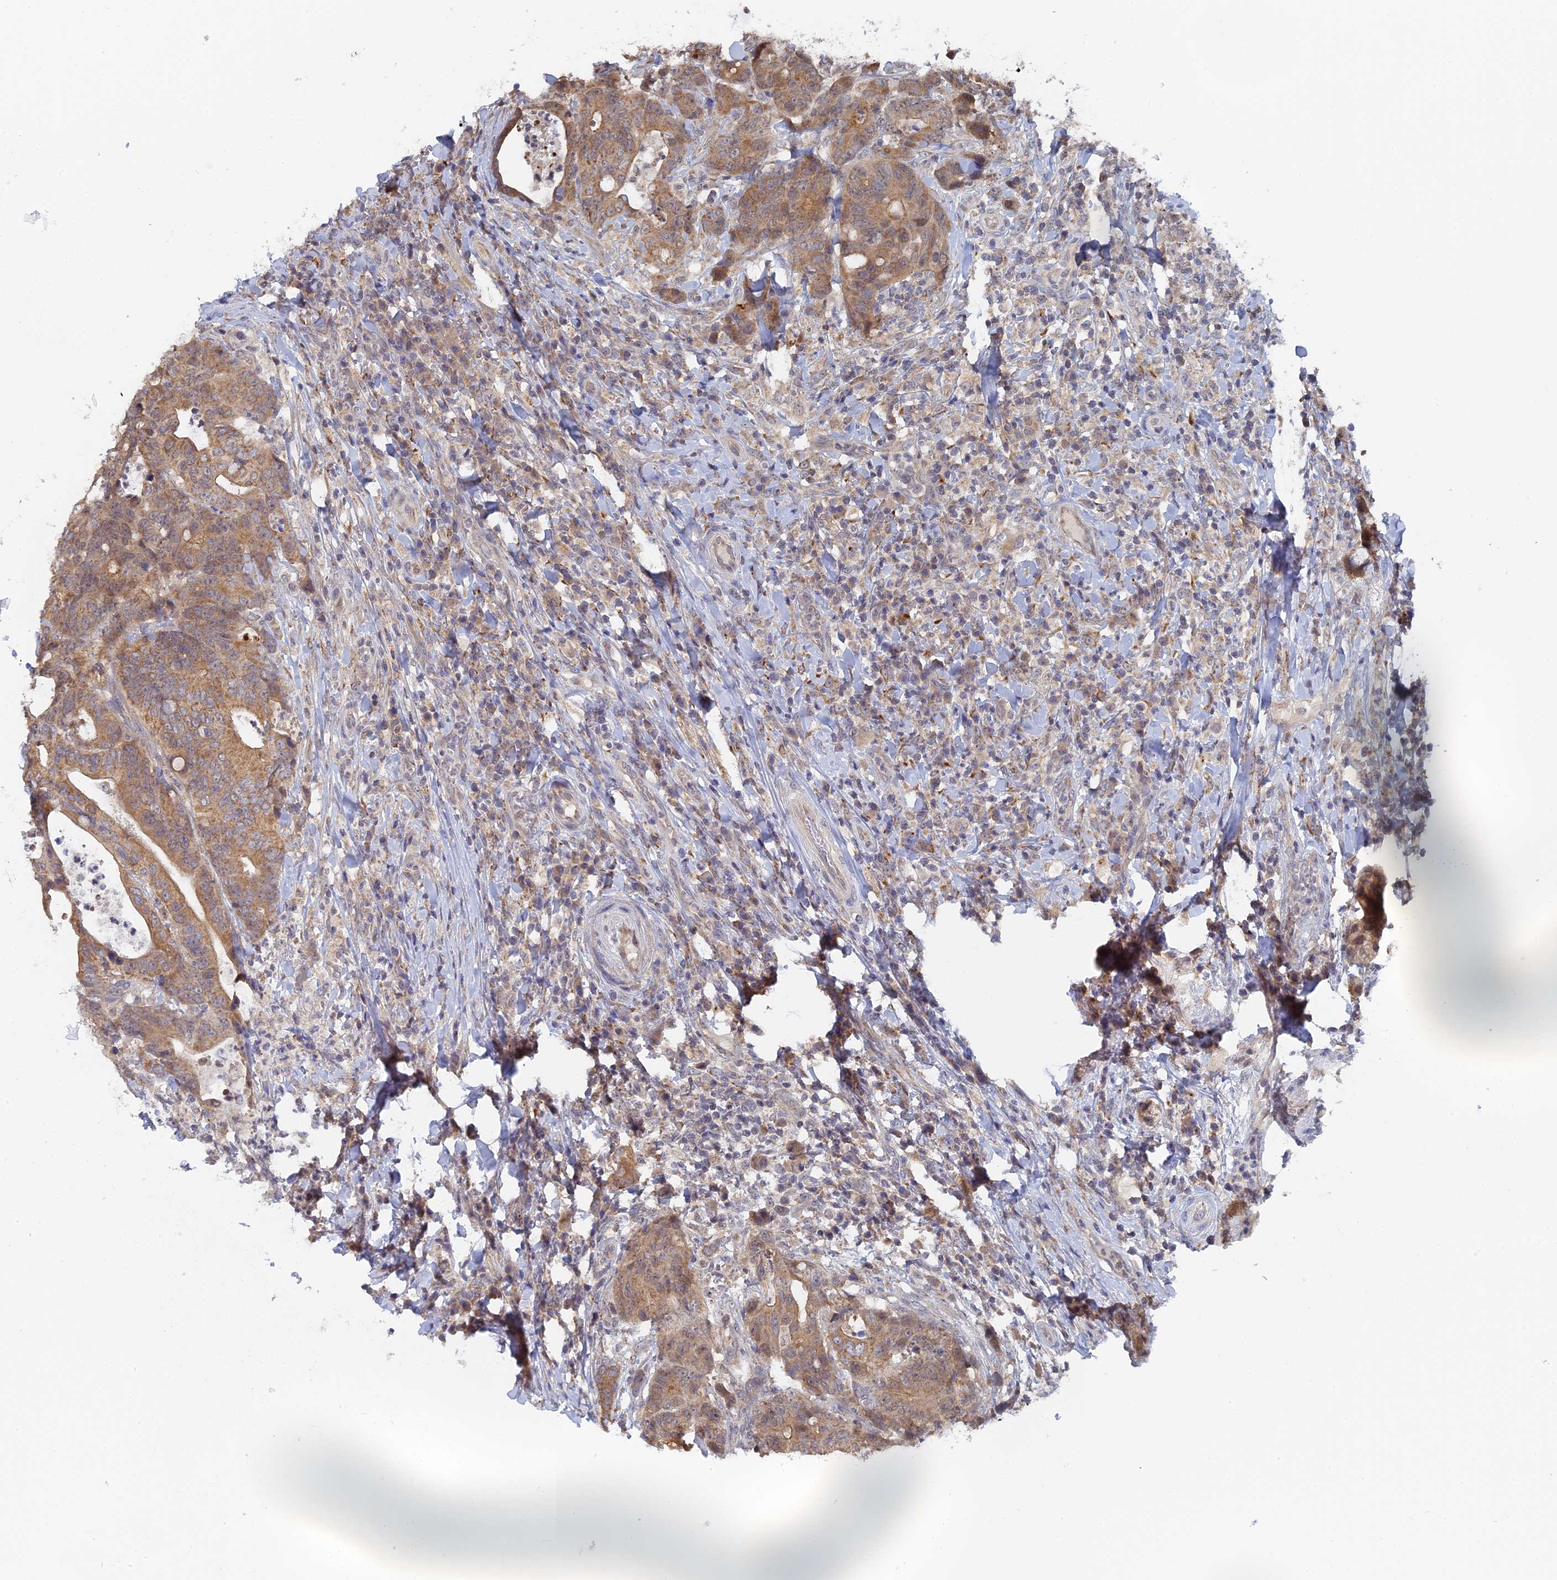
{"staining": {"intensity": "moderate", "quantity": ">75%", "location": "cytoplasmic/membranous"}, "tissue": "colorectal cancer", "cell_type": "Tumor cells", "image_type": "cancer", "snomed": [{"axis": "morphology", "description": "Adenocarcinoma, NOS"}, {"axis": "topography", "description": "Colon"}], "caption": "Immunohistochemistry (IHC) micrograph of neoplastic tissue: colorectal adenocarcinoma stained using immunohistochemistry (IHC) shows medium levels of moderate protein expression localized specifically in the cytoplasmic/membranous of tumor cells, appearing as a cytoplasmic/membranous brown color.", "gene": "MIGA2", "patient": {"sex": "female", "age": 82}}